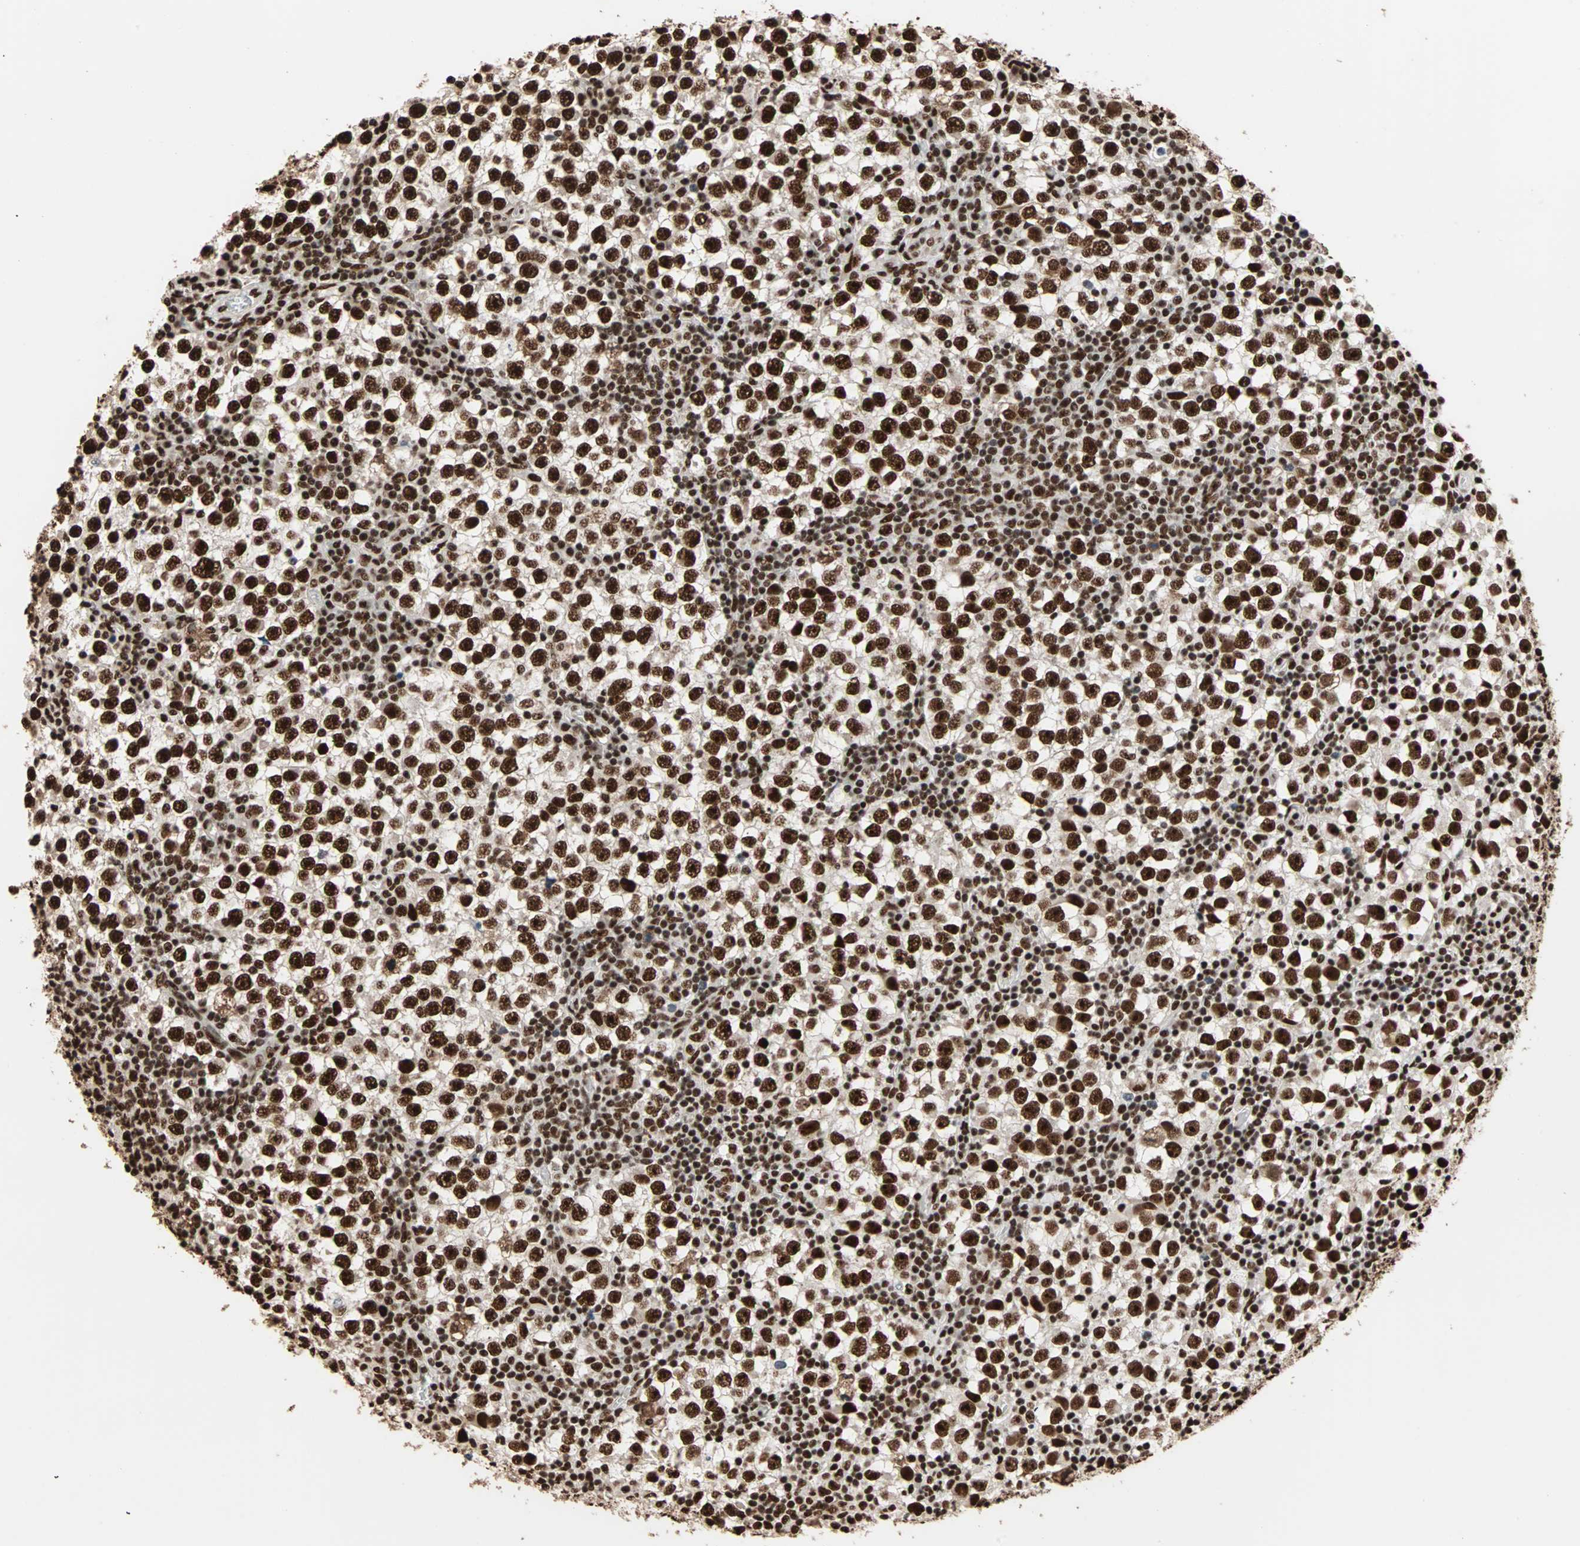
{"staining": {"intensity": "strong", "quantity": ">75%", "location": "nuclear"}, "tissue": "testis cancer", "cell_type": "Tumor cells", "image_type": "cancer", "snomed": [{"axis": "morphology", "description": "Seminoma, NOS"}, {"axis": "topography", "description": "Testis"}], "caption": "Testis cancer tissue demonstrates strong nuclear staining in approximately >75% of tumor cells (brown staining indicates protein expression, while blue staining denotes nuclei).", "gene": "ILF2", "patient": {"sex": "male", "age": 65}}